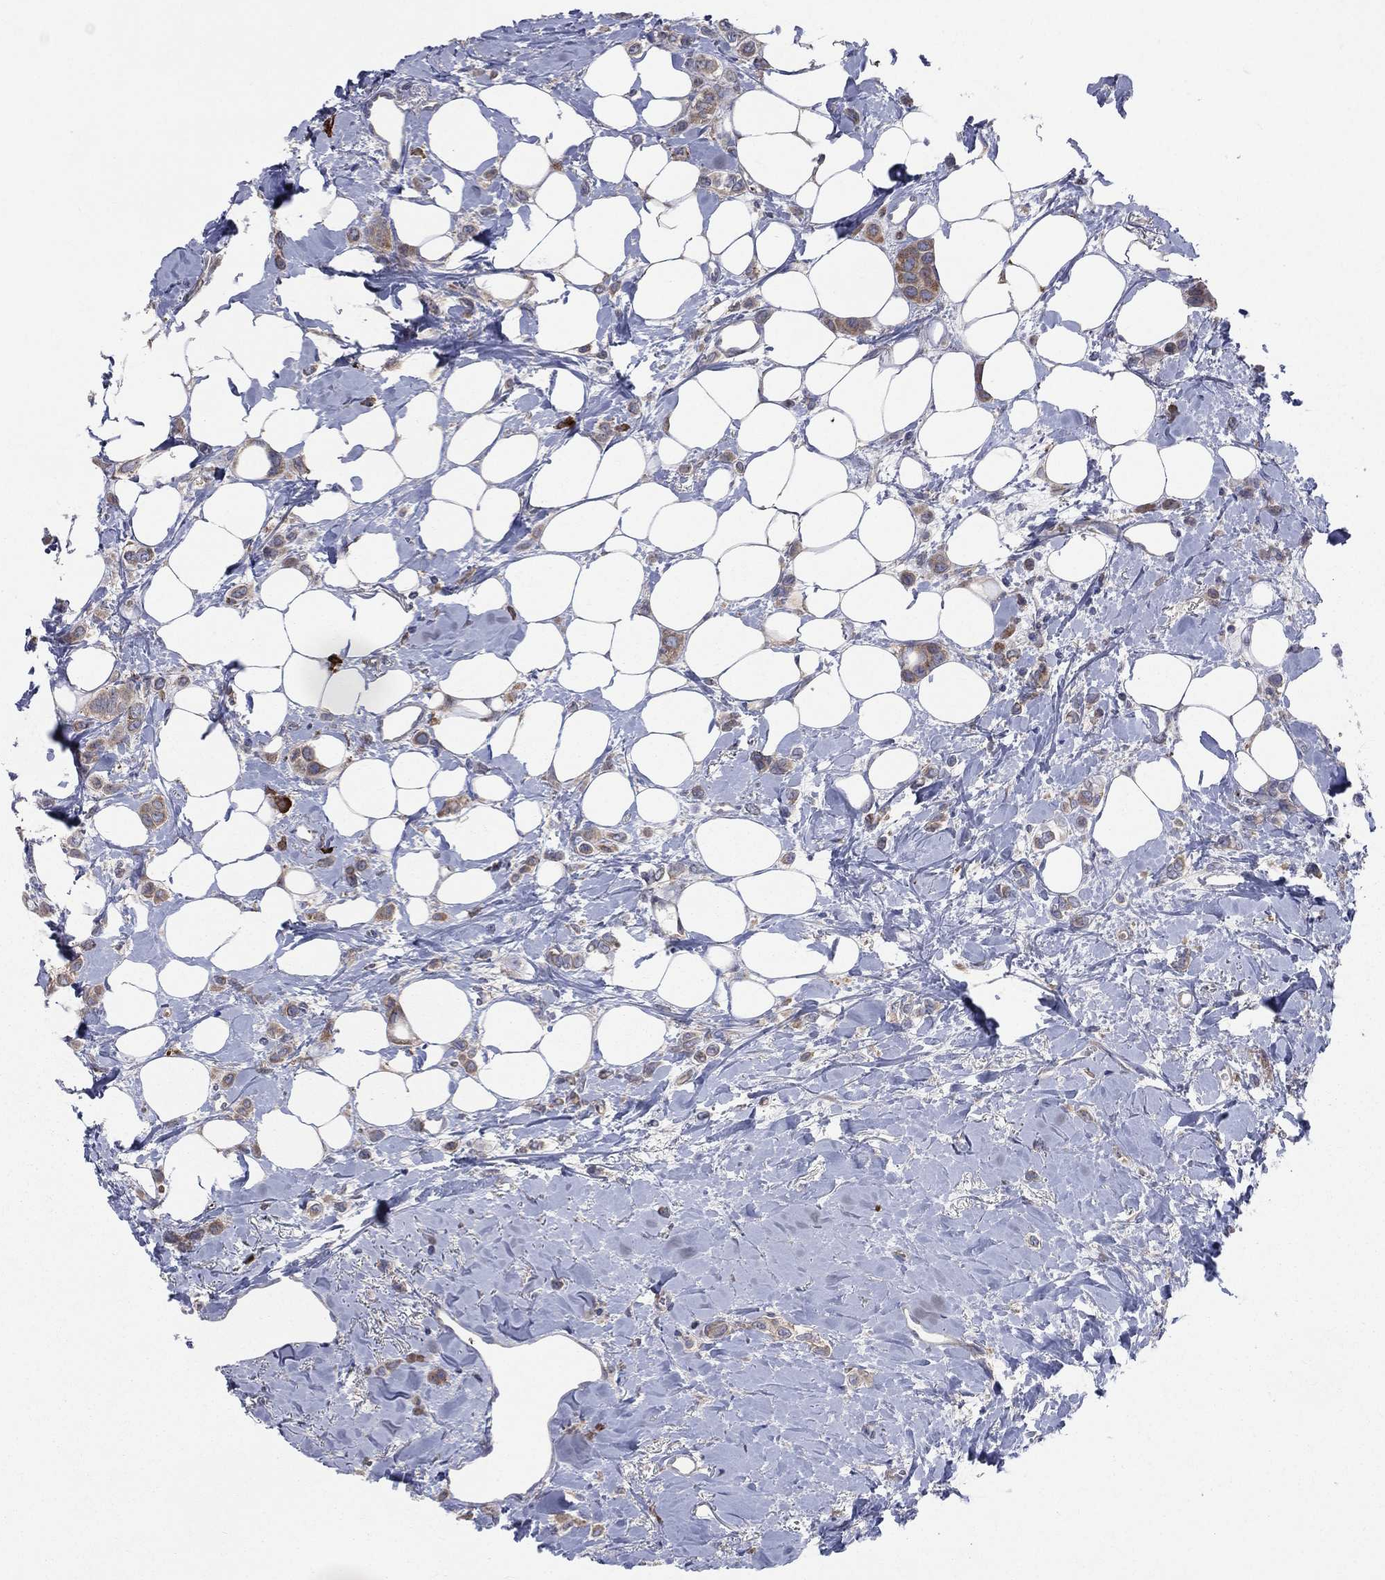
{"staining": {"intensity": "moderate", "quantity": "25%-75%", "location": "cytoplasmic/membranous"}, "tissue": "breast cancer", "cell_type": "Tumor cells", "image_type": "cancer", "snomed": [{"axis": "morphology", "description": "Lobular carcinoma"}, {"axis": "topography", "description": "Breast"}], "caption": "DAB (3,3'-diaminobenzidine) immunohistochemical staining of breast cancer (lobular carcinoma) exhibits moderate cytoplasmic/membranous protein positivity in about 25%-75% of tumor cells.", "gene": "CCDC159", "patient": {"sex": "female", "age": 66}}